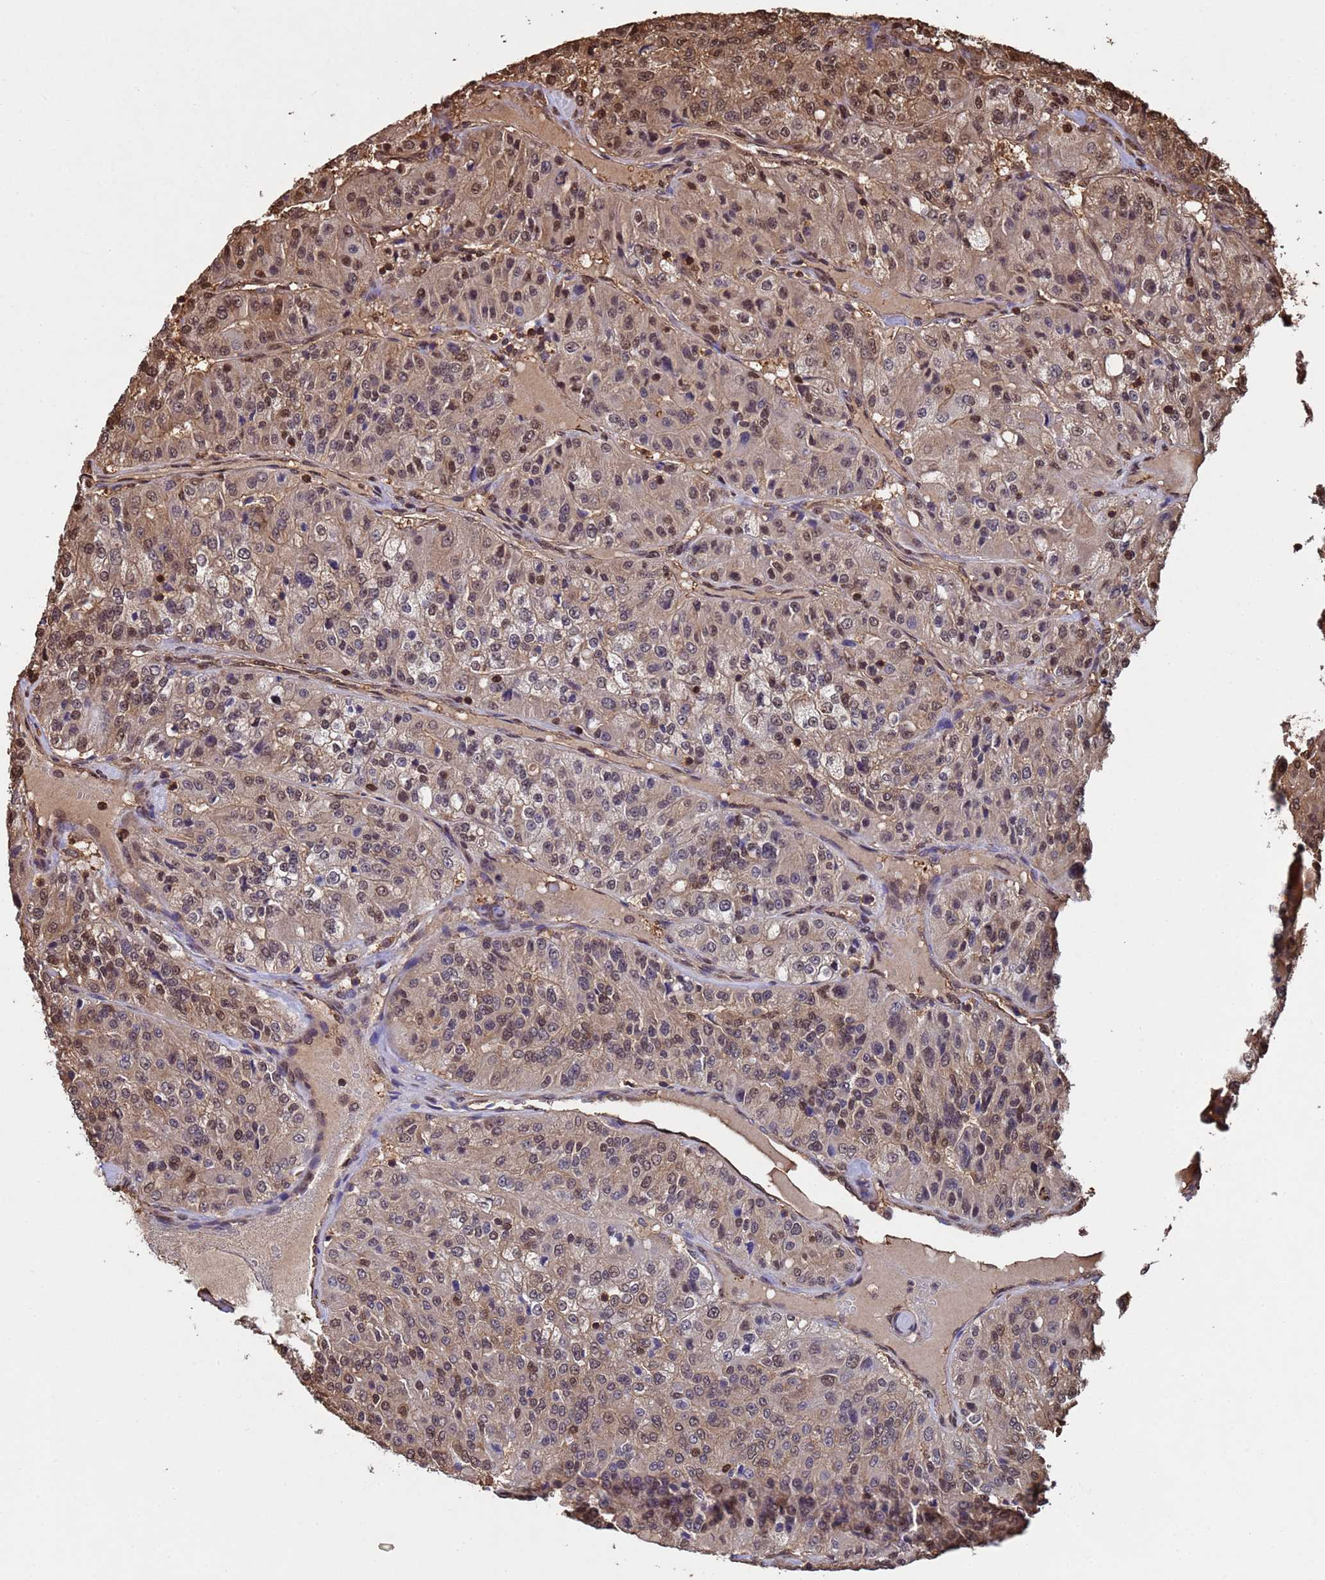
{"staining": {"intensity": "moderate", "quantity": "25%-75%", "location": "nuclear"}, "tissue": "renal cancer", "cell_type": "Tumor cells", "image_type": "cancer", "snomed": [{"axis": "morphology", "description": "Adenocarcinoma, NOS"}, {"axis": "topography", "description": "Kidney"}], "caption": "DAB immunohistochemical staining of human renal cancer (adenocarcinoma) shows moderate nuclear protein positivity in about 25%-75% of tumor cells.", "gene": "SUMO4", "patient": {"sex": "female", "age": 63}}